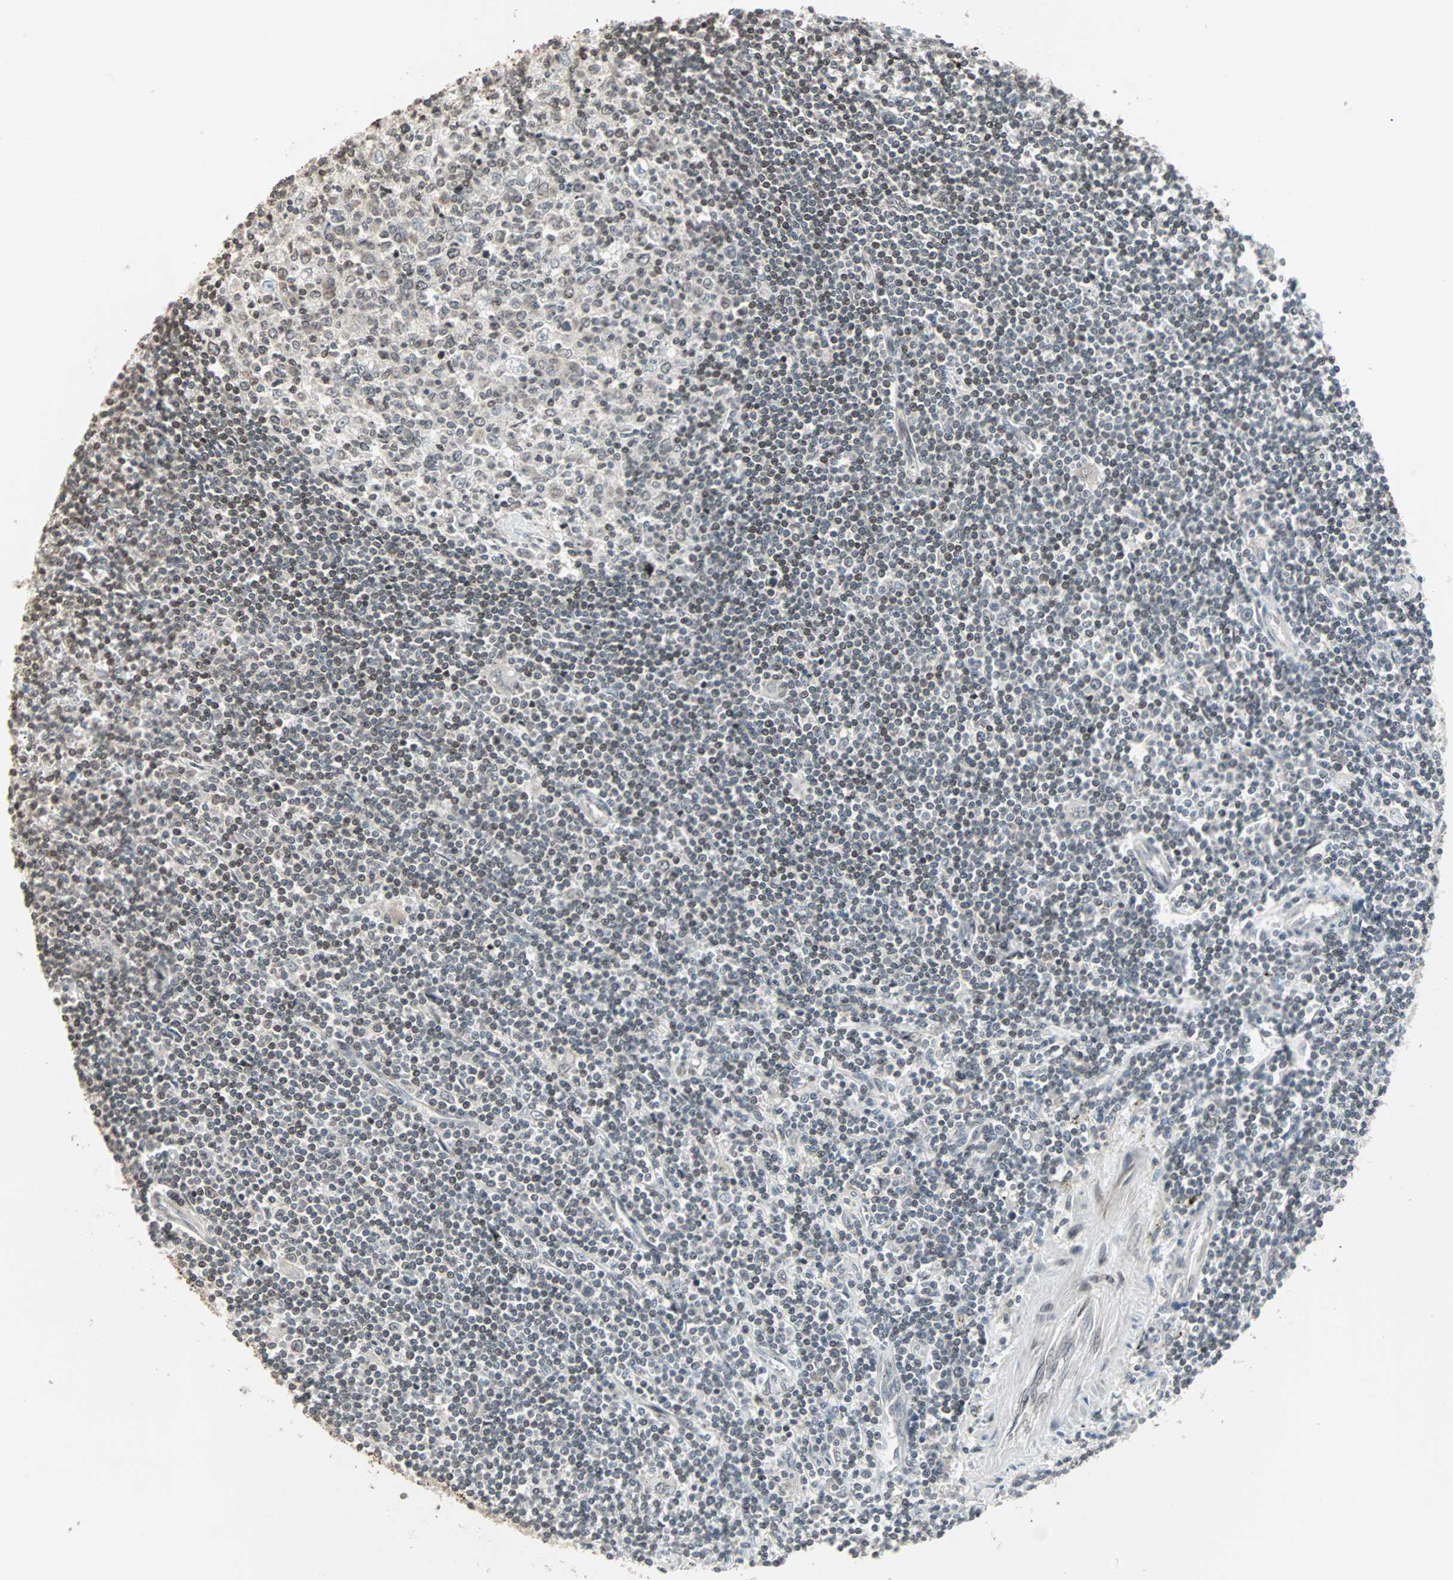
{"staining": {"intensity": "negative", "quantity": "none", "location": "none"}, "tissue": "lymphoma", "cell_type": "Tumor cells", "image_type": "cancer", "snomed": [{"axis": "morphology", "description": "Malignant lymphoma, non-Hodgkin's type, Low grade"}, {"axis": "topography", "description": "Spleen"}], "caption": "Tumor cells show no significant expression in low-grade malignant lymphoma, non-Hodgkin's type.", "gene": "CBLC", "patient": {"sex": "male", "age": 76}}